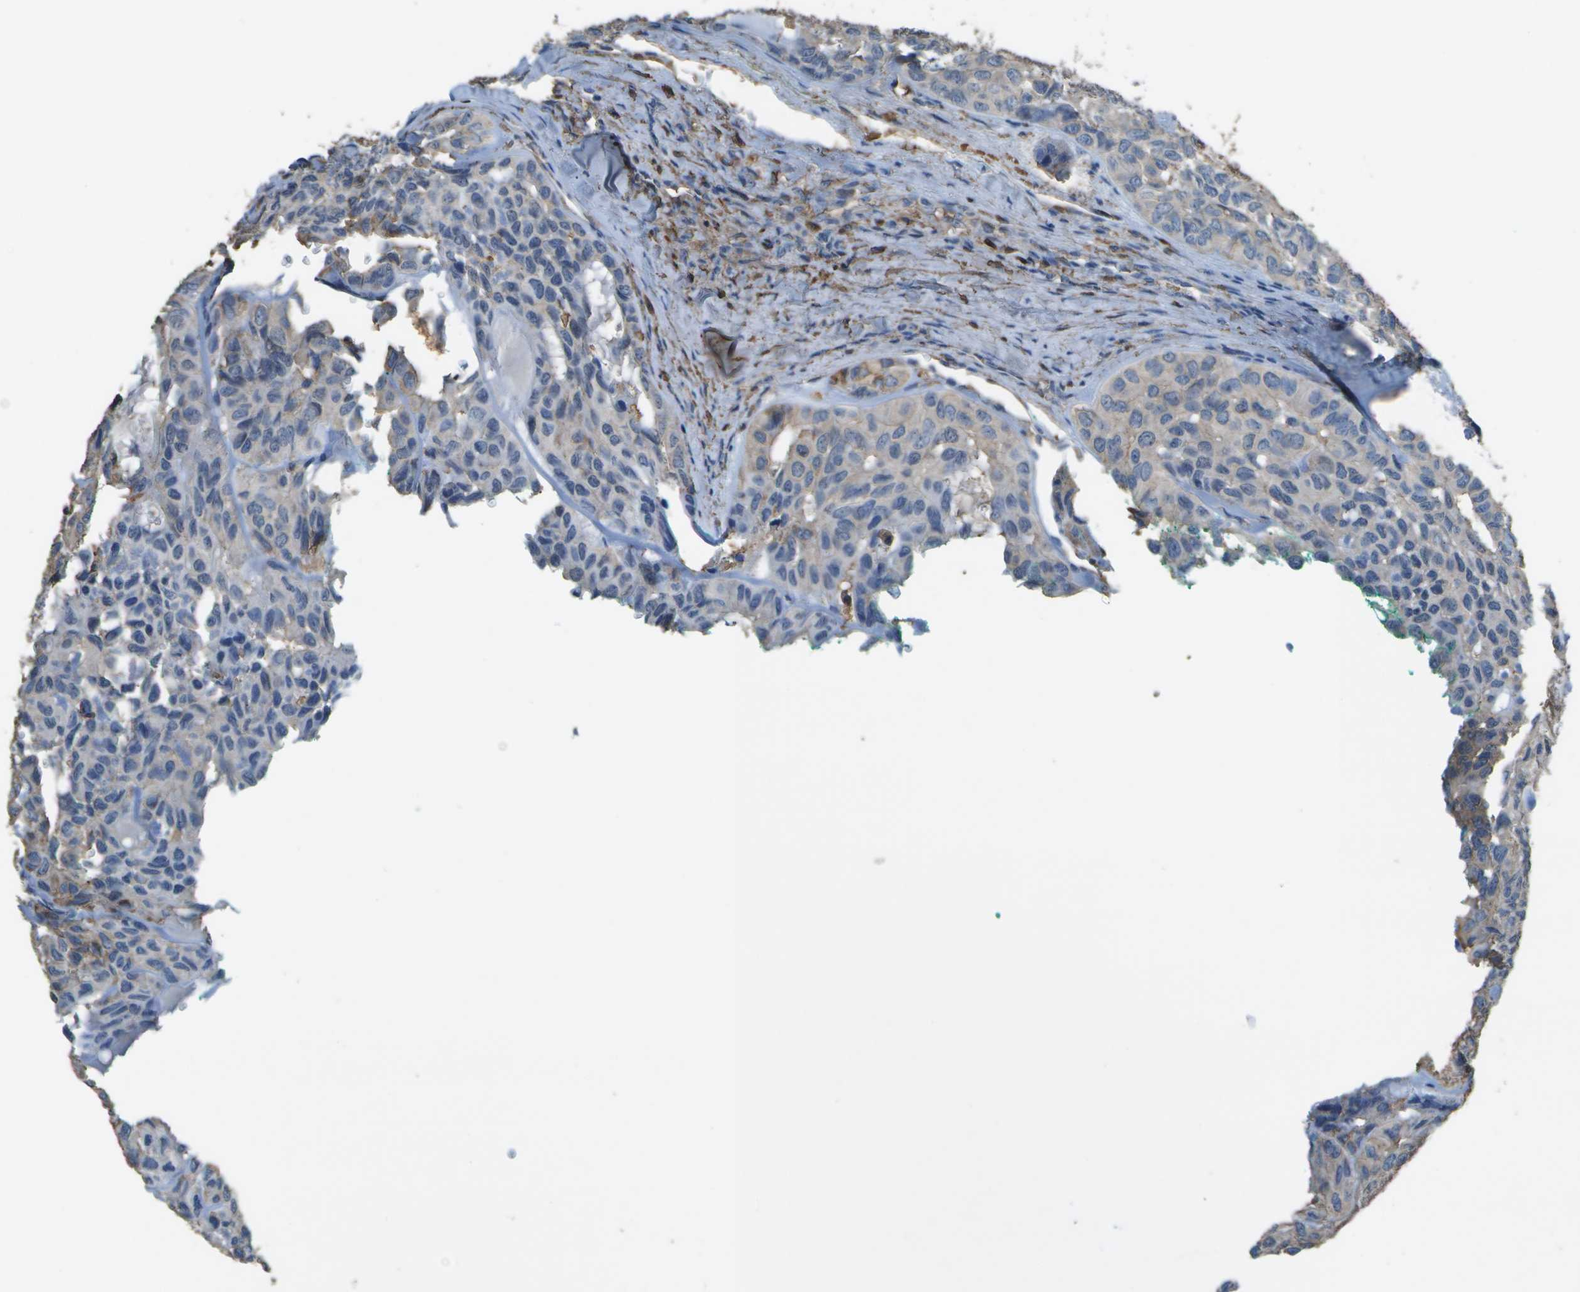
{"staining": {"intensity": "weak", "quantity": "<25%", "location": "cytoplasmic/membranous"}, "tissue": "head and neck cancer", "cell_type": "Tumor cells", "image_type": "cancer", "snomed": [{"axis": "morphology", "description": "Adenocarcinoma, NOS"}, {"axis": "topography", "description": "Salivary gland, NOS"}, {"axis": "topography", "description": "Head-Neck"}], "caption": "DAB (3,3'-diaminobenzidine) immunohistochemical staining of head and neck cancer (adenocarcinoma) reveals no significant positivity in tumor cells.", "gene": "CYP4F11", "patient": {"sex": "female", "age": 76}}